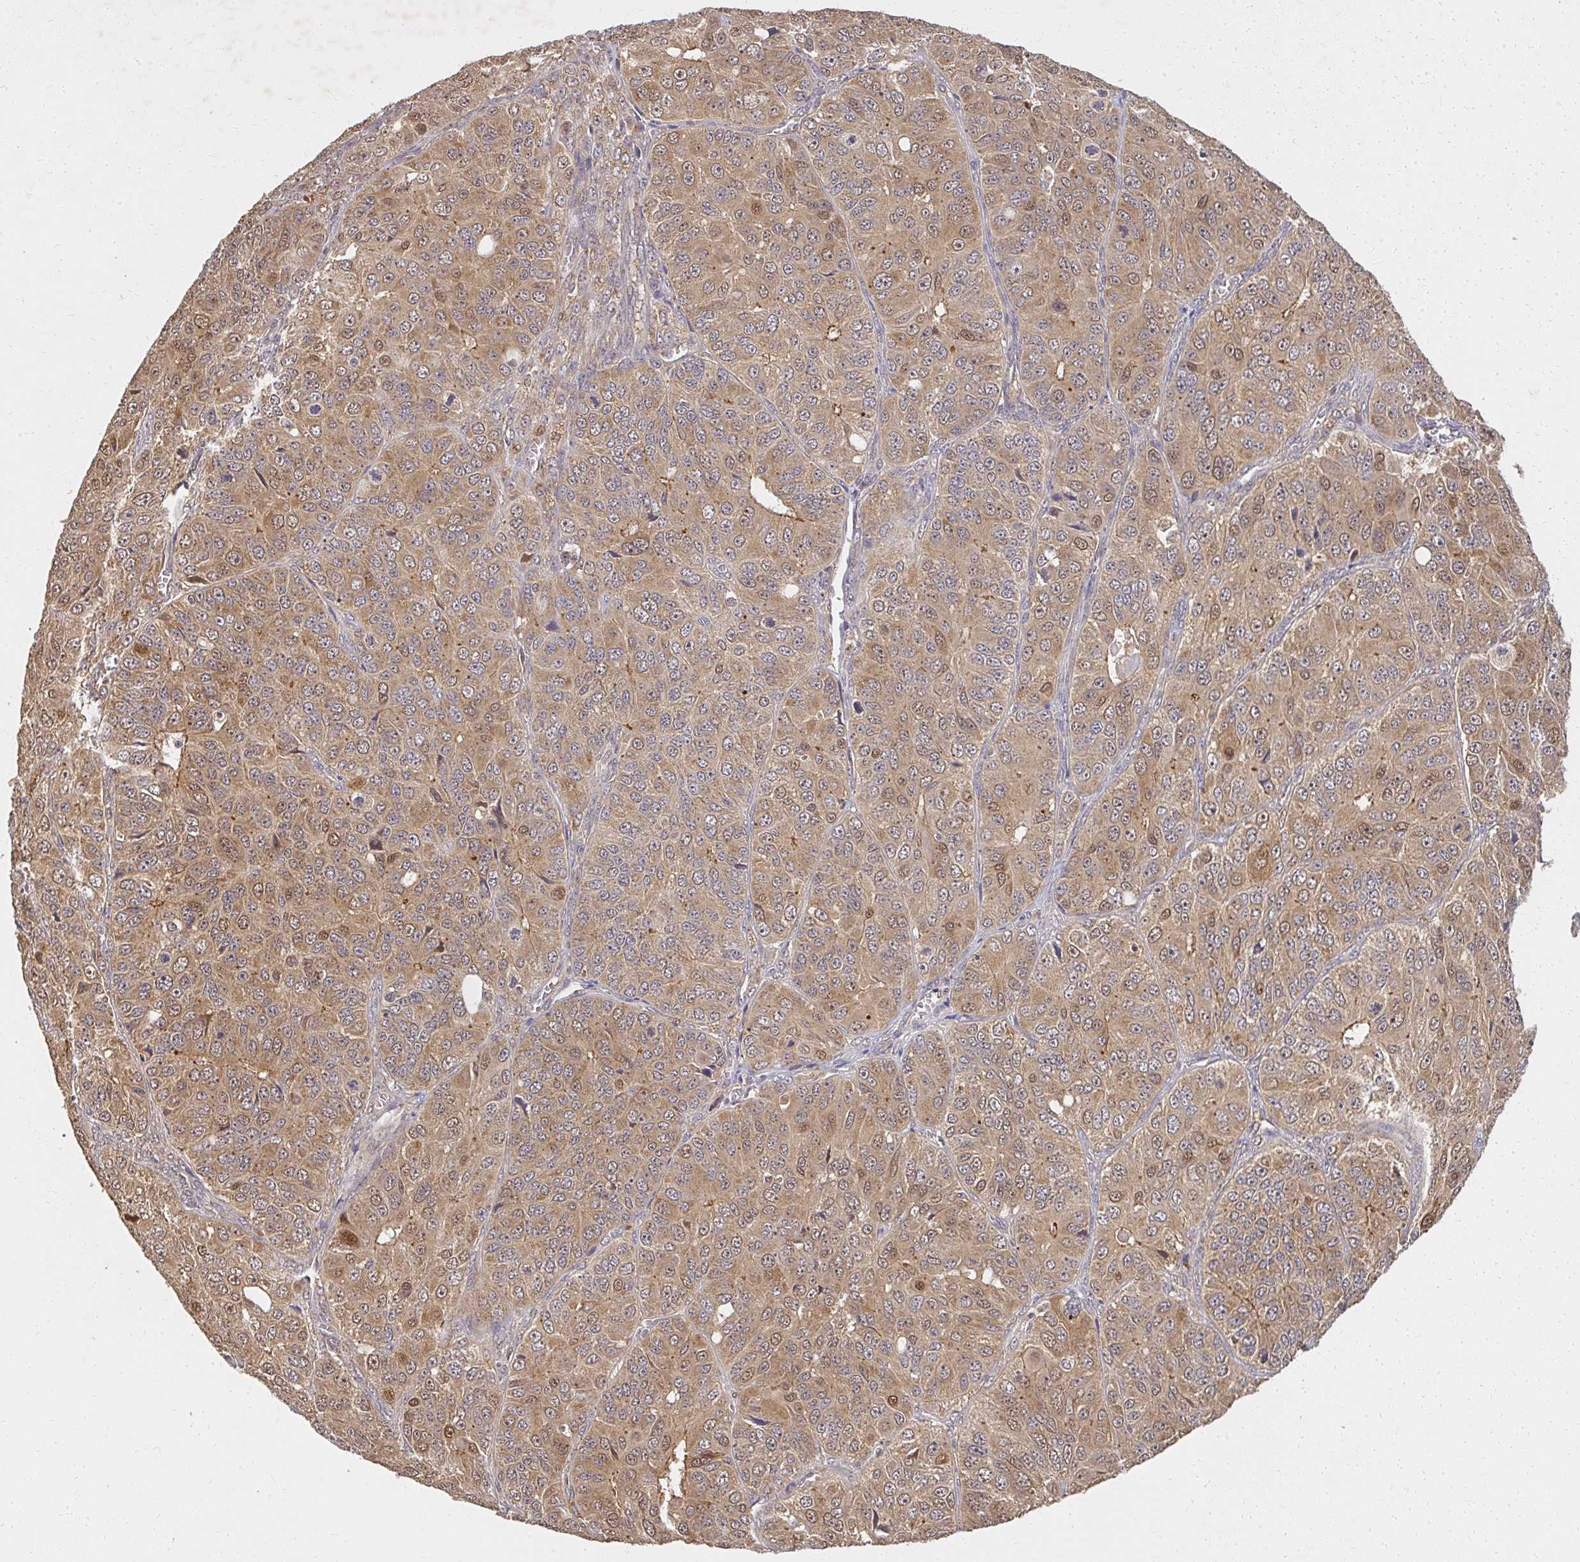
{"staining": {"intensity": "moderate", "quantity": ">75%", "location": "cytoplasmic/membranous,nuclear"}, "tissue": "ovarian cancer", "cell_type": "Tumor cells", "image_type": "cancer", "snomed": [{"axis": "morphology", "description": "Carcinoma, endometroid"}, {"axis": "topography", "description": "Ovary"}], "caption": "Tumor cells demonstrate medium levels of moderate cytoplasmic/membranous and nuclear staining in approximately >75% of cells in ovarian cancer. (DAB (3,3'-diaminobenzidine) = brown stain, brightfield microscopy at high magnification).", "gene": "LARS2", "patient": {"sex": "female", "age": 51}}